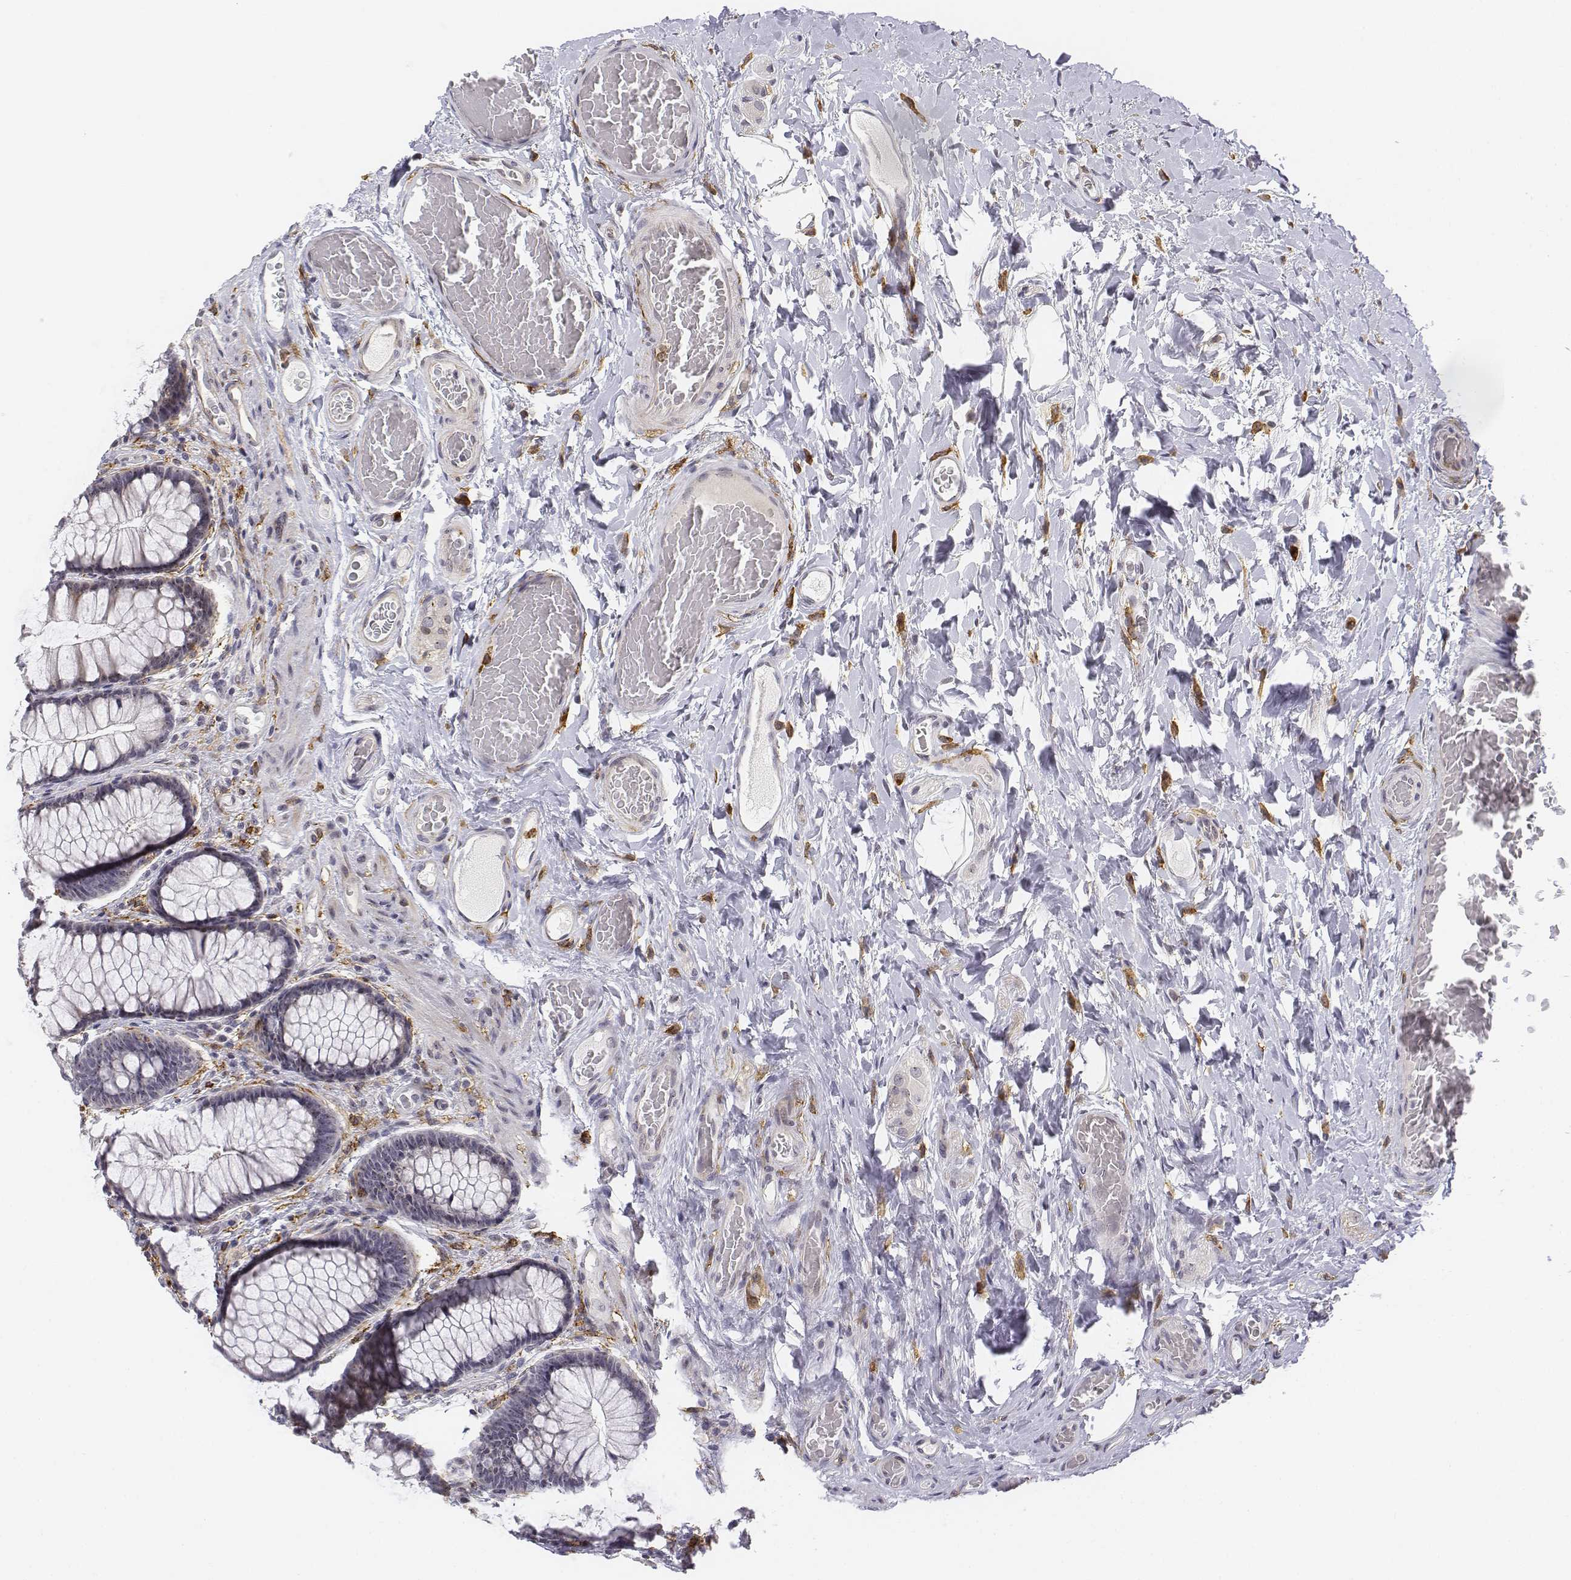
{"staining": {"intensity": "negative", "quantity": "none", "location": "none"}, "tissue": "colon", "cell_type": "Endothelial cells", "image_type": "normal", "snomed": [{"axis": "morphology", "description": "Normal tissue, NOS"}, {"axis": "topography", "description": "Colon"}], "caption": "Immunohistochemistry micrograph of benign colon stained for a protein (brown), which shows no expression in endothelial cells.", "gene": "CD14", "patient": {"sex": "female", "age": 65}}